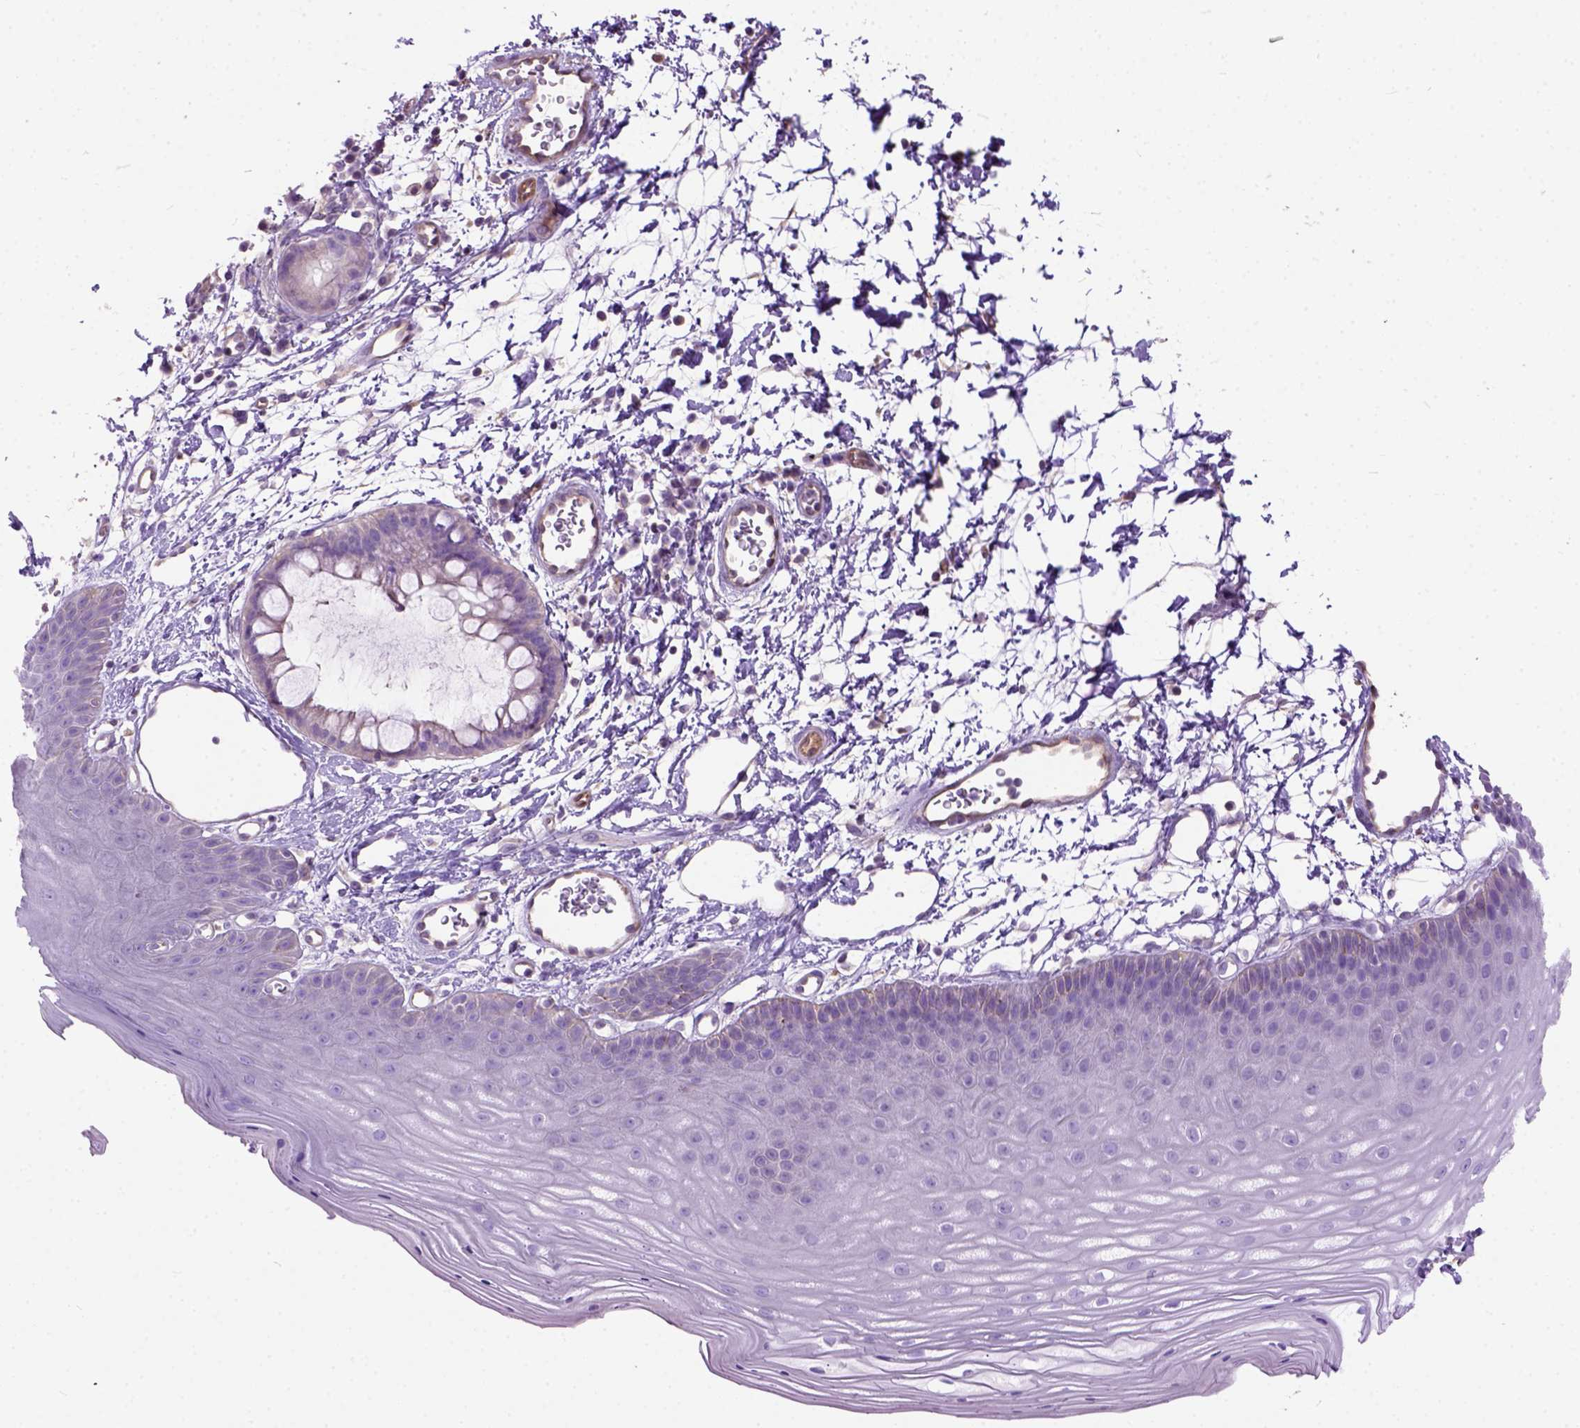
{"staining": {"intensity": "negative", "quantity": "none", "location": "none"}, "tissue": "skin", "cell_type": "Epidermal cells", "image_type": "normal", "snomed": [{"axis": "morphology", "description": "Normal tissue, NOS"}, {"axis": "topography", "description": "Anal"}], "caption": "Human skin stained for a protein using immunohistochemistry (IHC) shows no staining in epidermal cells.", "gene": "SEMA4F", "patient": {"sex": "male", "age": 53}}